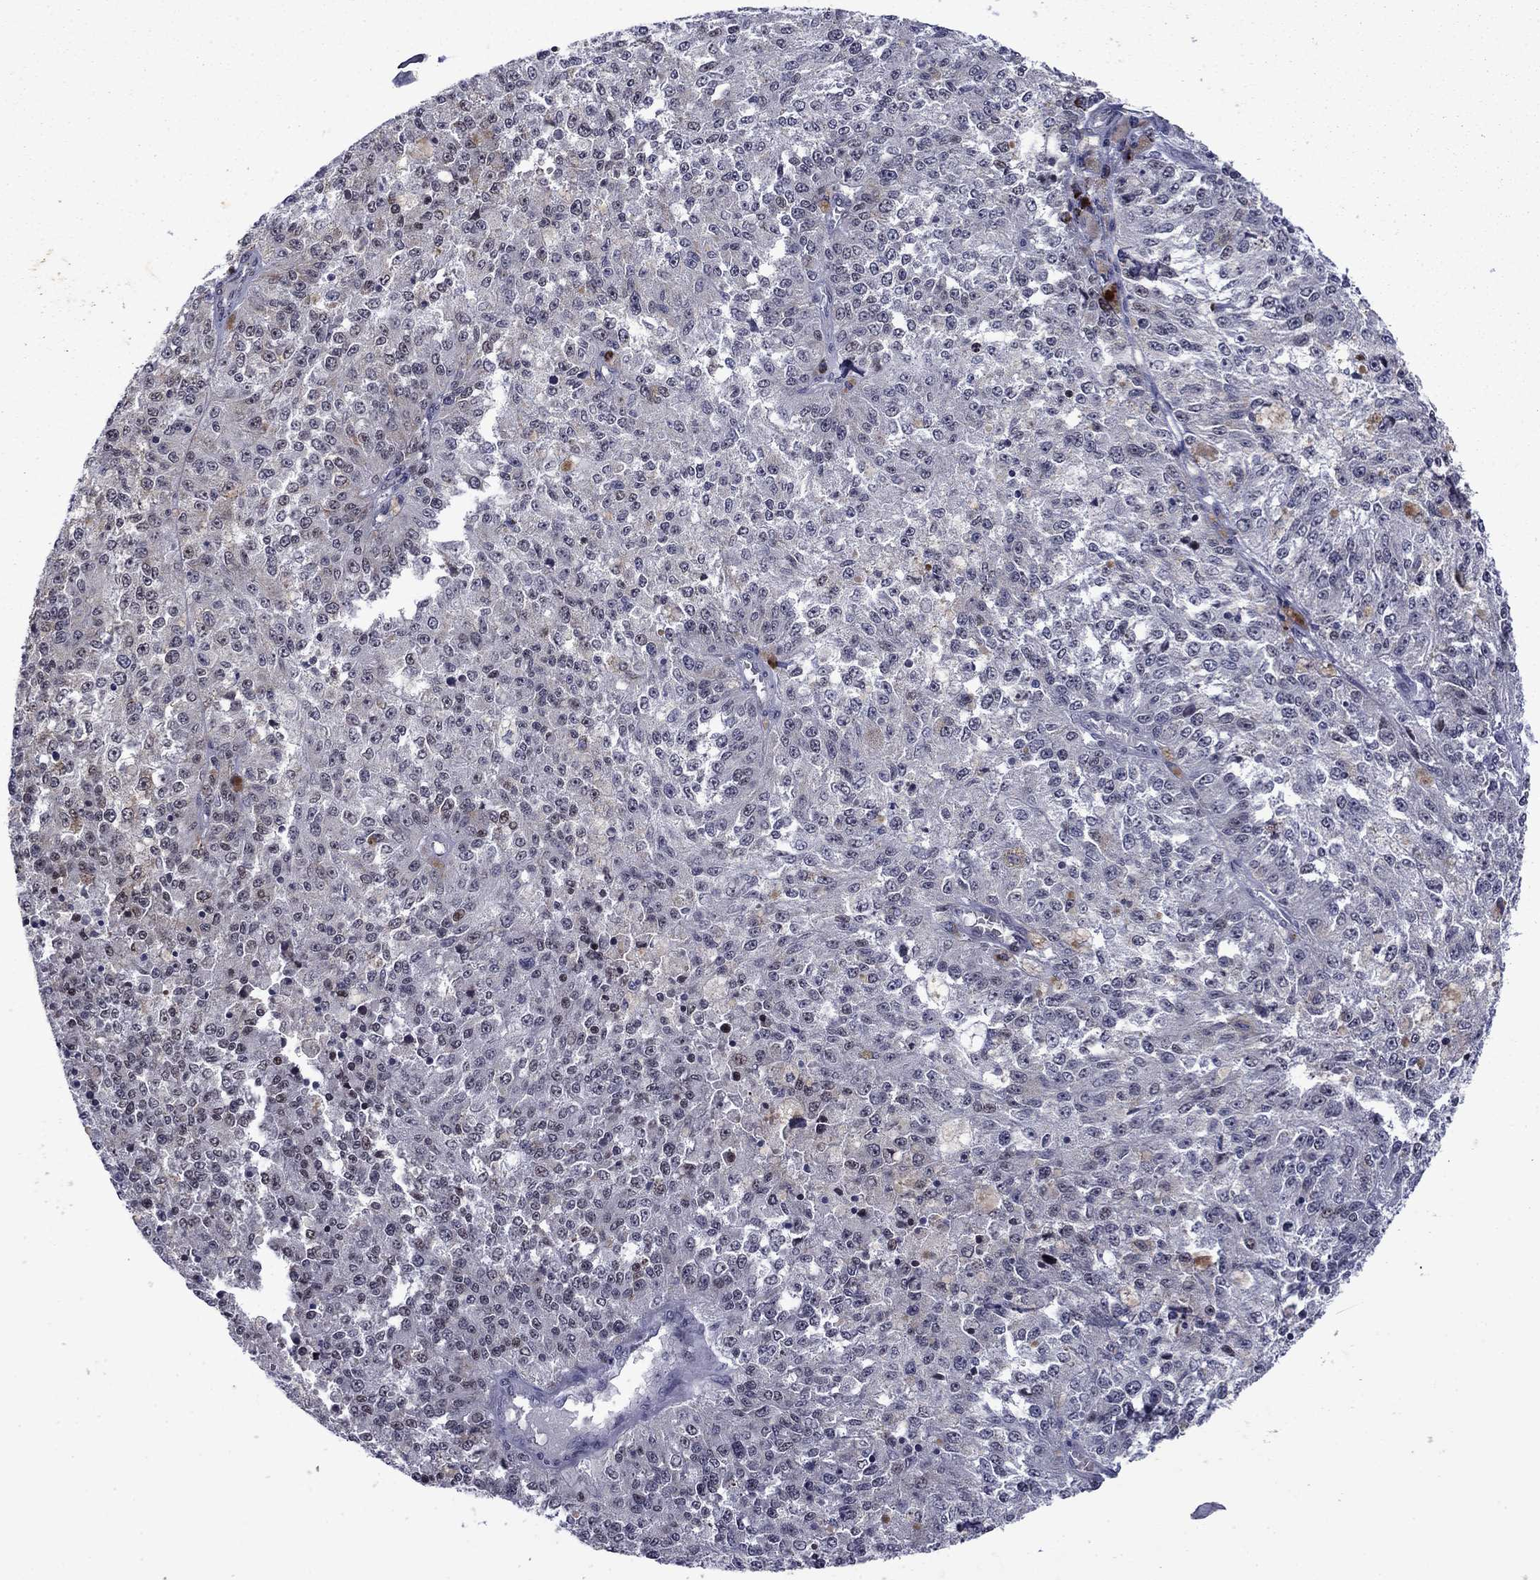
{"staining": {"intensity": "negative", "quantity": "none", "location": "none"}, "tissue": "melanoma", "cell_type": "Tumor cells", "image_type": "cancer", "snomed": [{"axis": "morphology", "description": "Malignant melanoma, Metastatic site"}, {"axis": "topography", "description": "Lymph node"}], "caption": "IHC histopathology image of melanoma stained for a protein (brown), which shows no staining in tumor cells. (Stains: DAB immunohistochemistry (IHC) with hematoxylin counter stain, Microscopy: brightfield microscopy at high magnification).", "gene": "SURF2", "patient": {"sex": "female", "age": 64}}